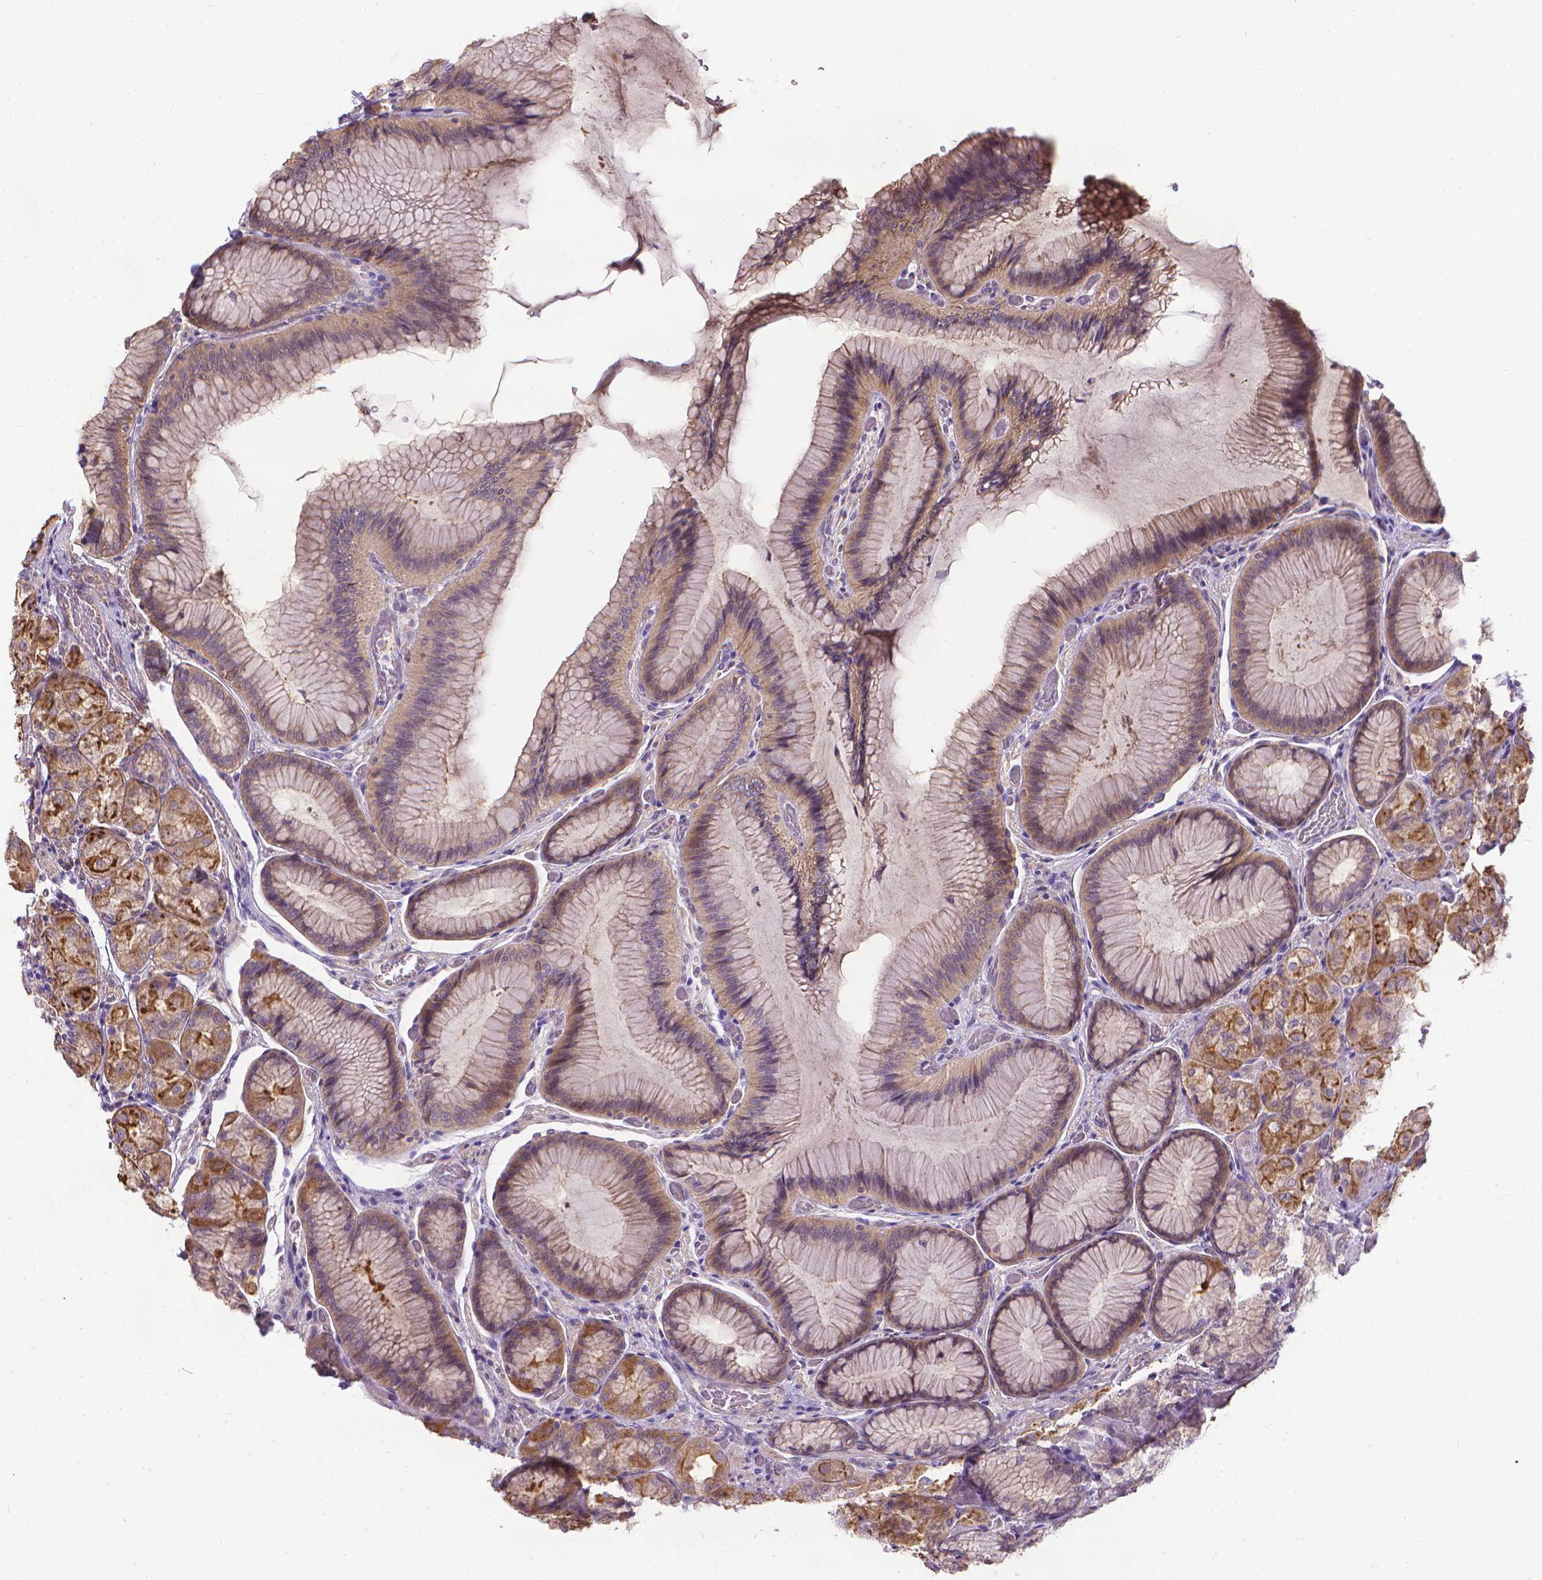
{"staining": {"intensity": "moderate", "quantity": "25%-75%", "location": "cytoplasmic/membranous"}, "tissue": "stomach", "cell_type": "Glandular cells", "image_type": "normal", "snomed": [{"axis": "morphology", "description": "Normal tissue, NOS"}, {"axis": "morphology", "description": "Adenocarcinoma, NOS"}, {"axis": "morphology", "description": "Adenocarcinoma, High grade"}, {"axis": "topography", "description": "Stomach, upper"}, {"axis": "topography", "description": "Stomach"}], "caption": "Immunohistochemistry photomicrograph of benign stomach: human stomach stained using immunohistochemistry displays medium levels of moderate protein expression localized specifically in the cytoplasmic/membranous of glandular cells, appearing as a cytoplasmic/membranous brown color.", "gene": "CFAP299", "patient": {"sex": "female", "age": 65}}